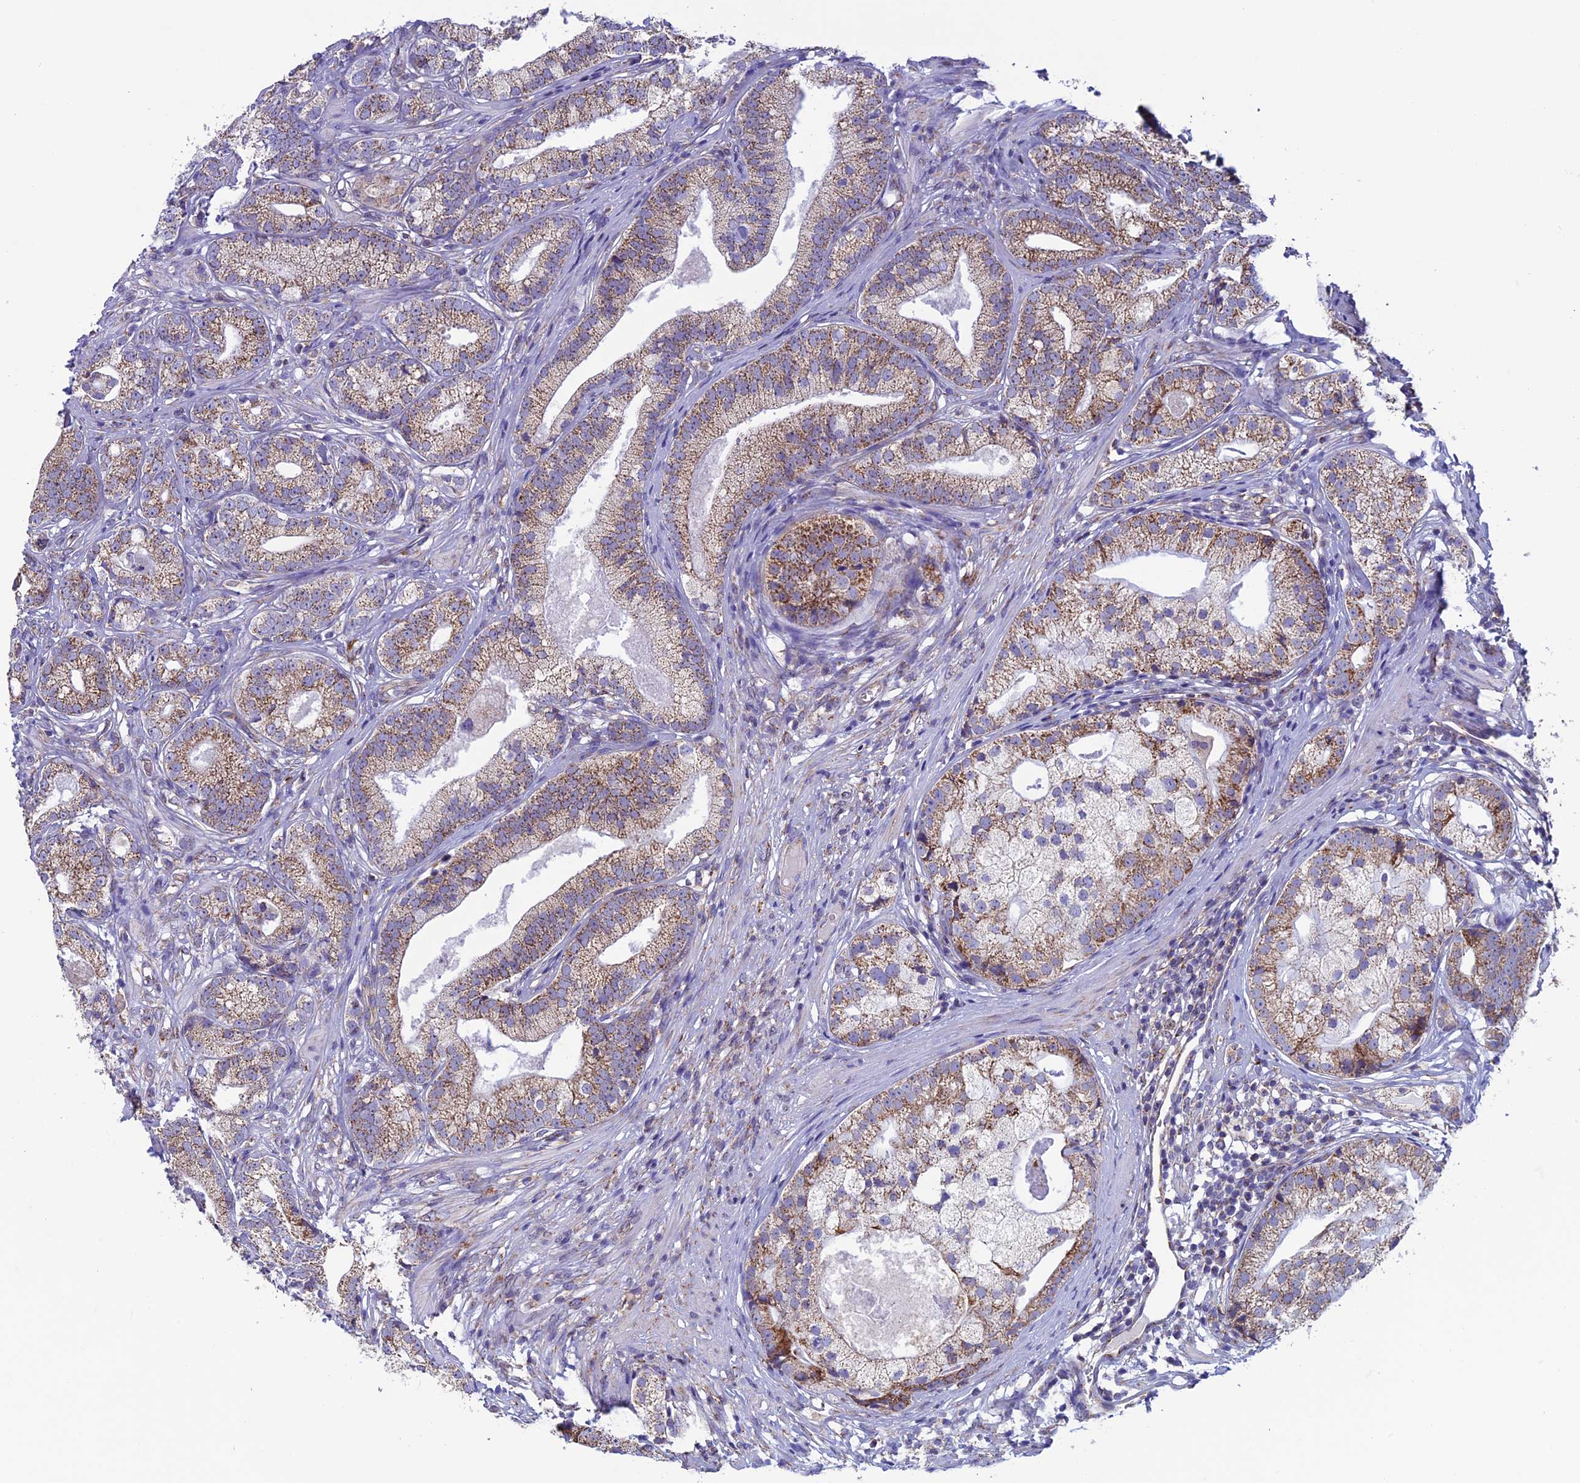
{"staining": {"intensity": "moderate", "quantity": ">75%", "location": "cytoplasmic/membranous"}, "tissue": "prostate cancer", "cell_type": "Tumor cells", "image_type": "cancer", "snomed": [{"axis": "morphology", "description": "Adenocarcinoma, High grade"}, {"axis": "topography", "description": "Prostate"}], "caption": "Immunohistochemical staining of human prostate high-grade adenocarcinoma shows moderate cytoplasmic/membranous protein positivity in about >75% of tumor cells. The staining is performed using DAB brown chromogen to label protein expression. The nuclei are counter-stained blue using hematoxylin.", "gene": "MFSD12", "patient": {"sex": "male", "age": 69}}